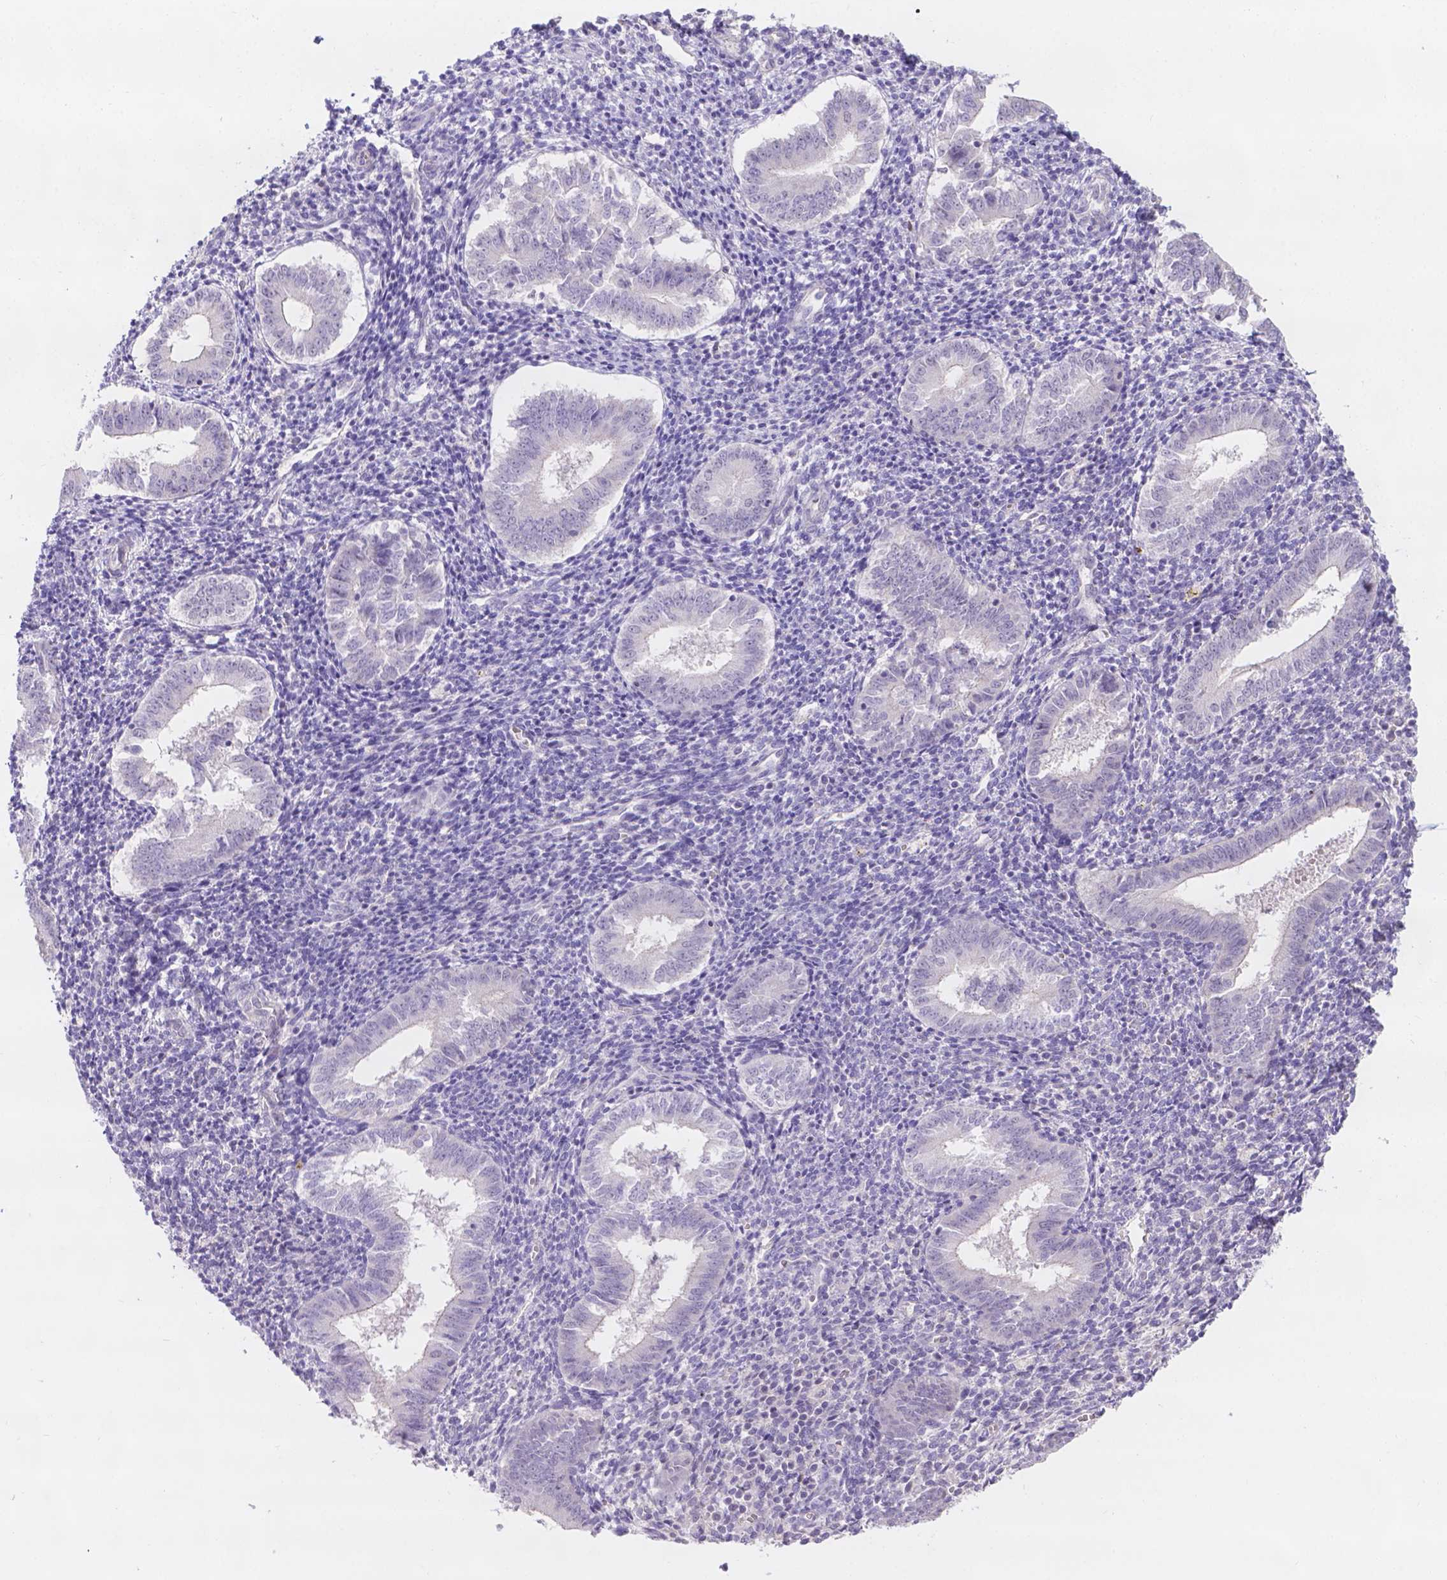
{"staining": {"intensity": "negative", "quantity": "none", "location": "none"}, "tissue": "endometrium", "cell_type": "Cells in endometrial stroma", "image_type": "normal", "snomed": [{"axis": "morphology", "description": "Normal tissue, NOS"}, {"axis": "topography", "description": "Endometrium"}], "caption": "Cells in endometrial stroma show no significant expression in unremarkable endometrium.", "gene": "CD96", "patient": {"sex": "female", "age": 25}}